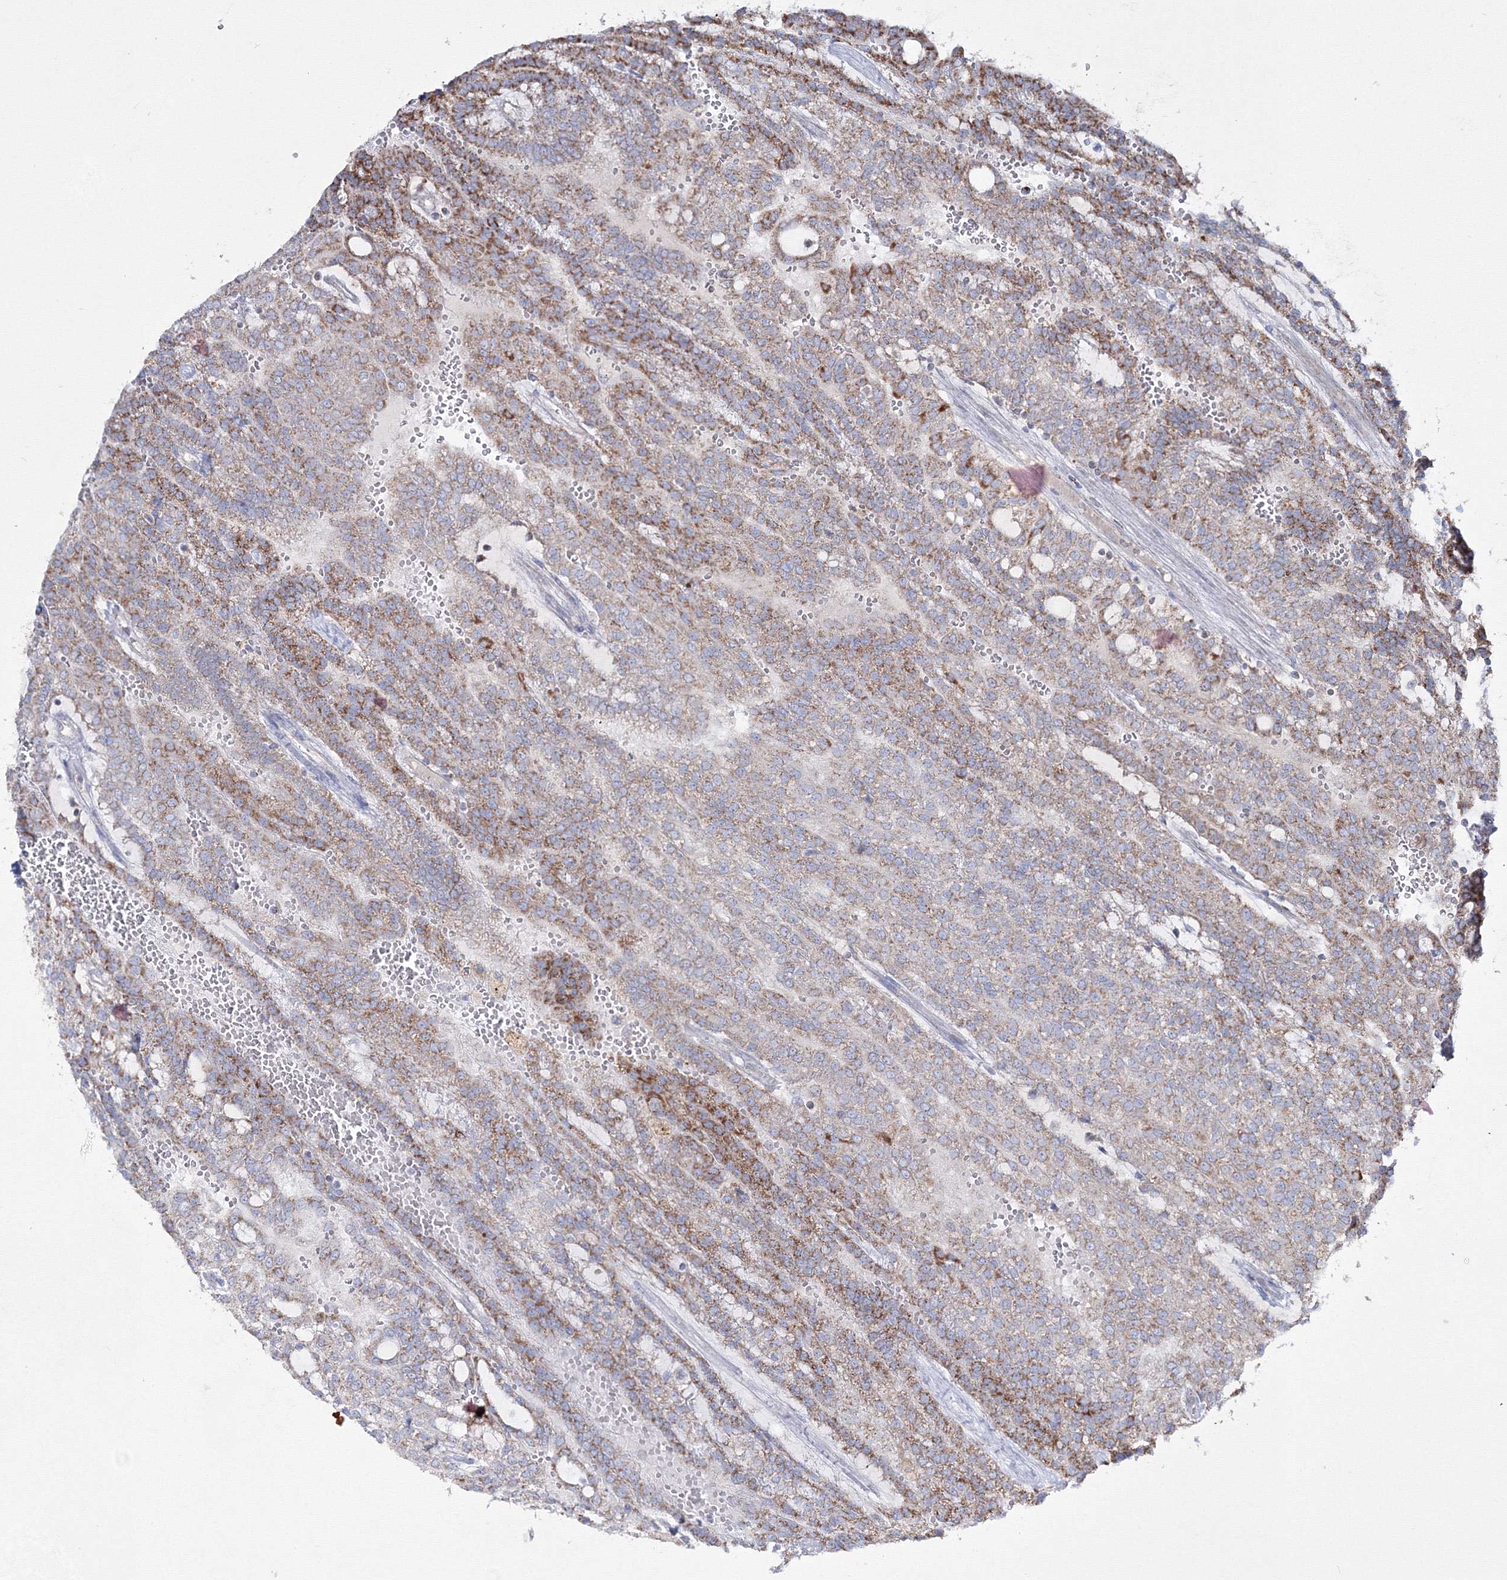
{"staining": {"intensity": "moderate", "quantity": "25%-75%", "location": "cytoplasmic/membranous"}, "tissue": "renal cancer", "cell_type": "Tumor cells", "image_type": "cancer", "snomed": [{"axis": "morphology", "description": "Adenocarcinoma, NOS"}, {"axis": "topography", "description": "Kidney"}], "caption": "Immunohistochemistry (IHC) of human renal cancer demonstrates medium levels of moderate cytoplasmic/membranous staining in approximately 25%-75% of tumor cells. (DAB (3,3'-diaminobenzidine) IHC with brightfield microscopy, high magnification).", "gene": "IGSF9", "patient": {"sex": "male", "age": 63}}